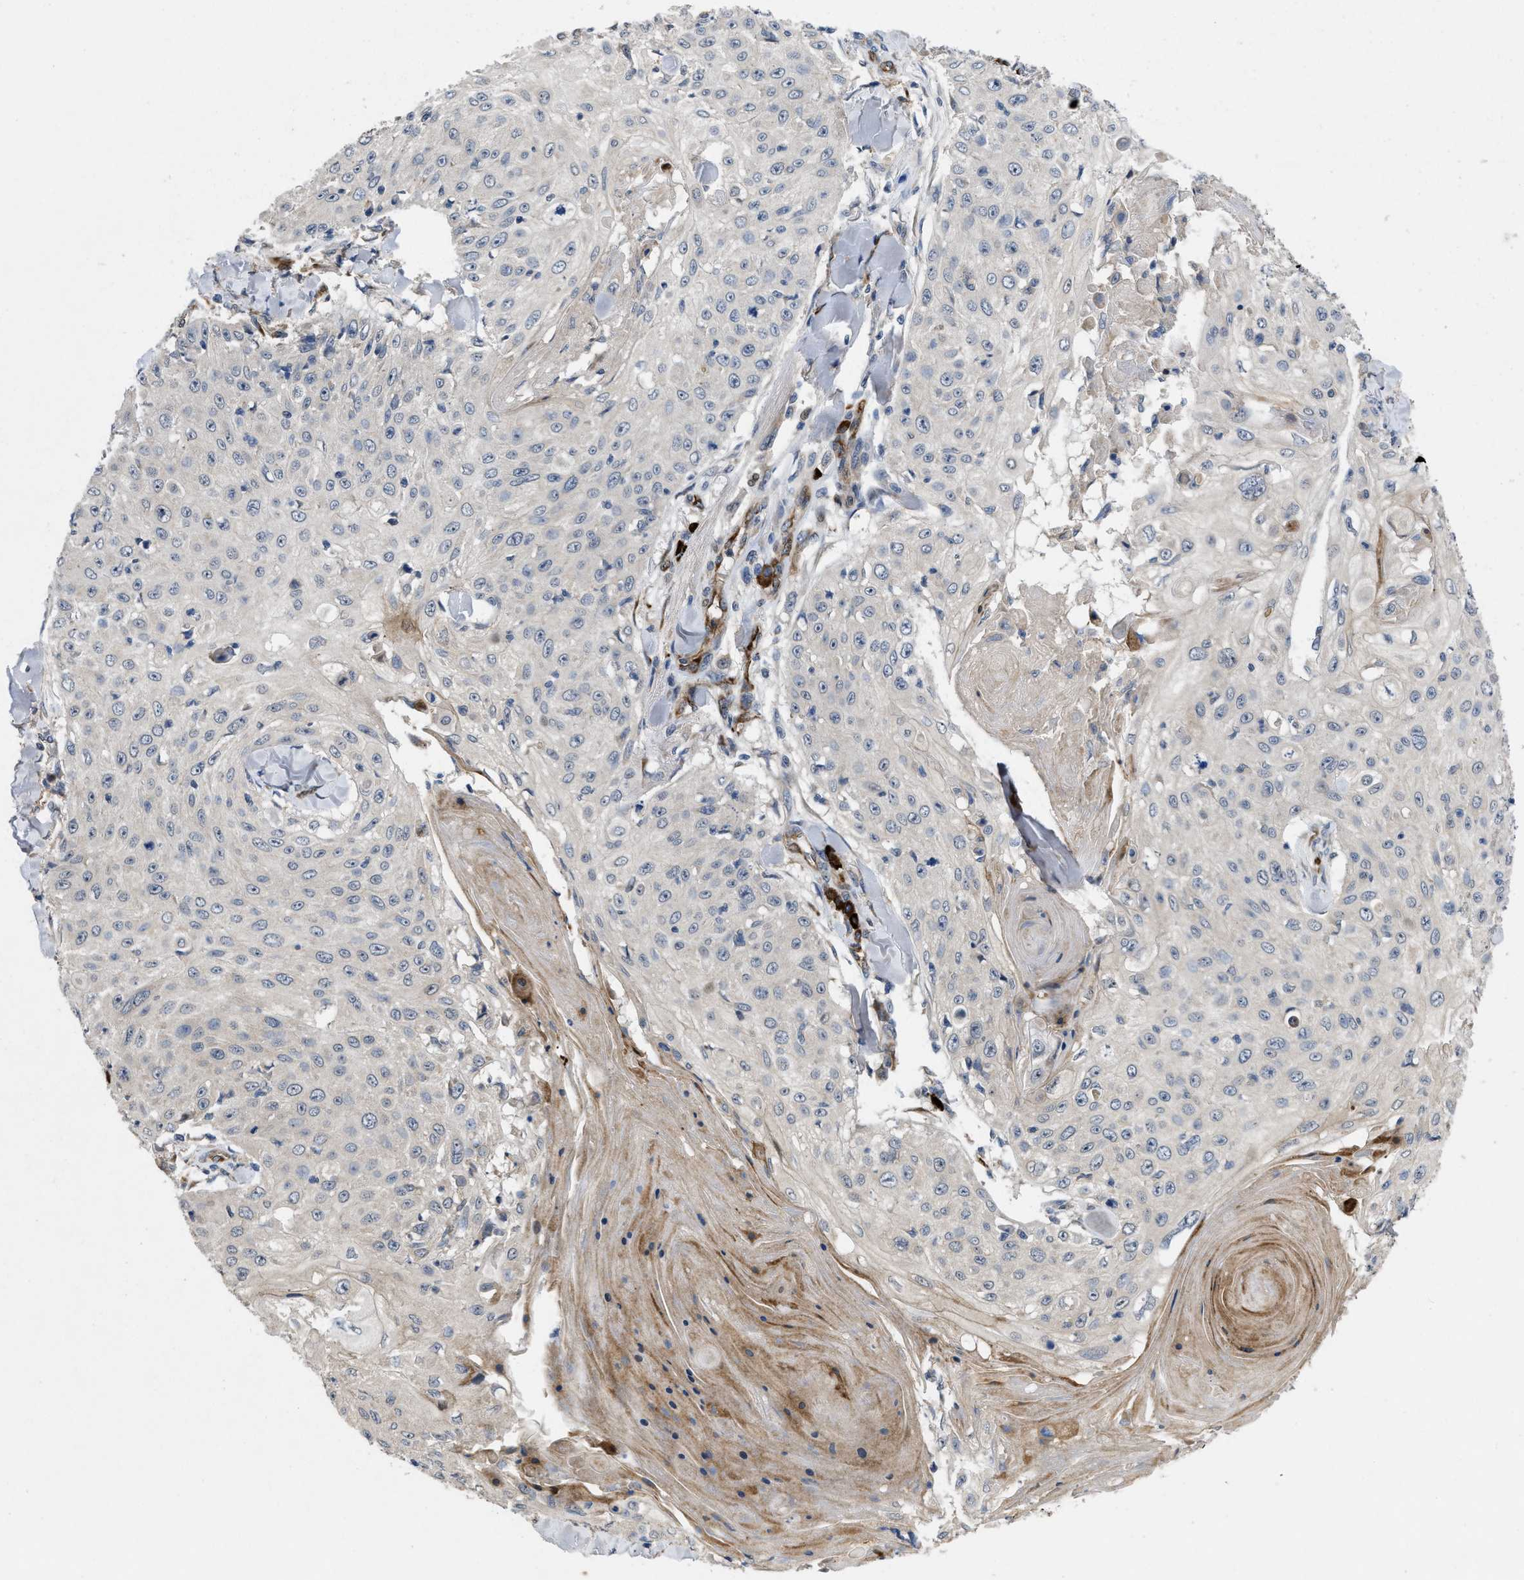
{"staining": {"intensity": "negative", "quantity": "none", "location": "none"}, "tissue": "skin cancer", "cell_type": "Tumor cells", "image_type": "cancer", "snomed": [{"axis": "morphology", "description": "Squamous cell carcinoma, NOS"}, {"axis": "topography", "description": "Skin"}], "caption": "Skin cancer was stained to show a protein in brown. There is no significant positivity in tumor cells. (DAB (3,3'-diaminobenzidine) IHC with hematoxylin counter stain).", "gene": "HSPA12B", "patient": {"sex": "male", "age": 86}}